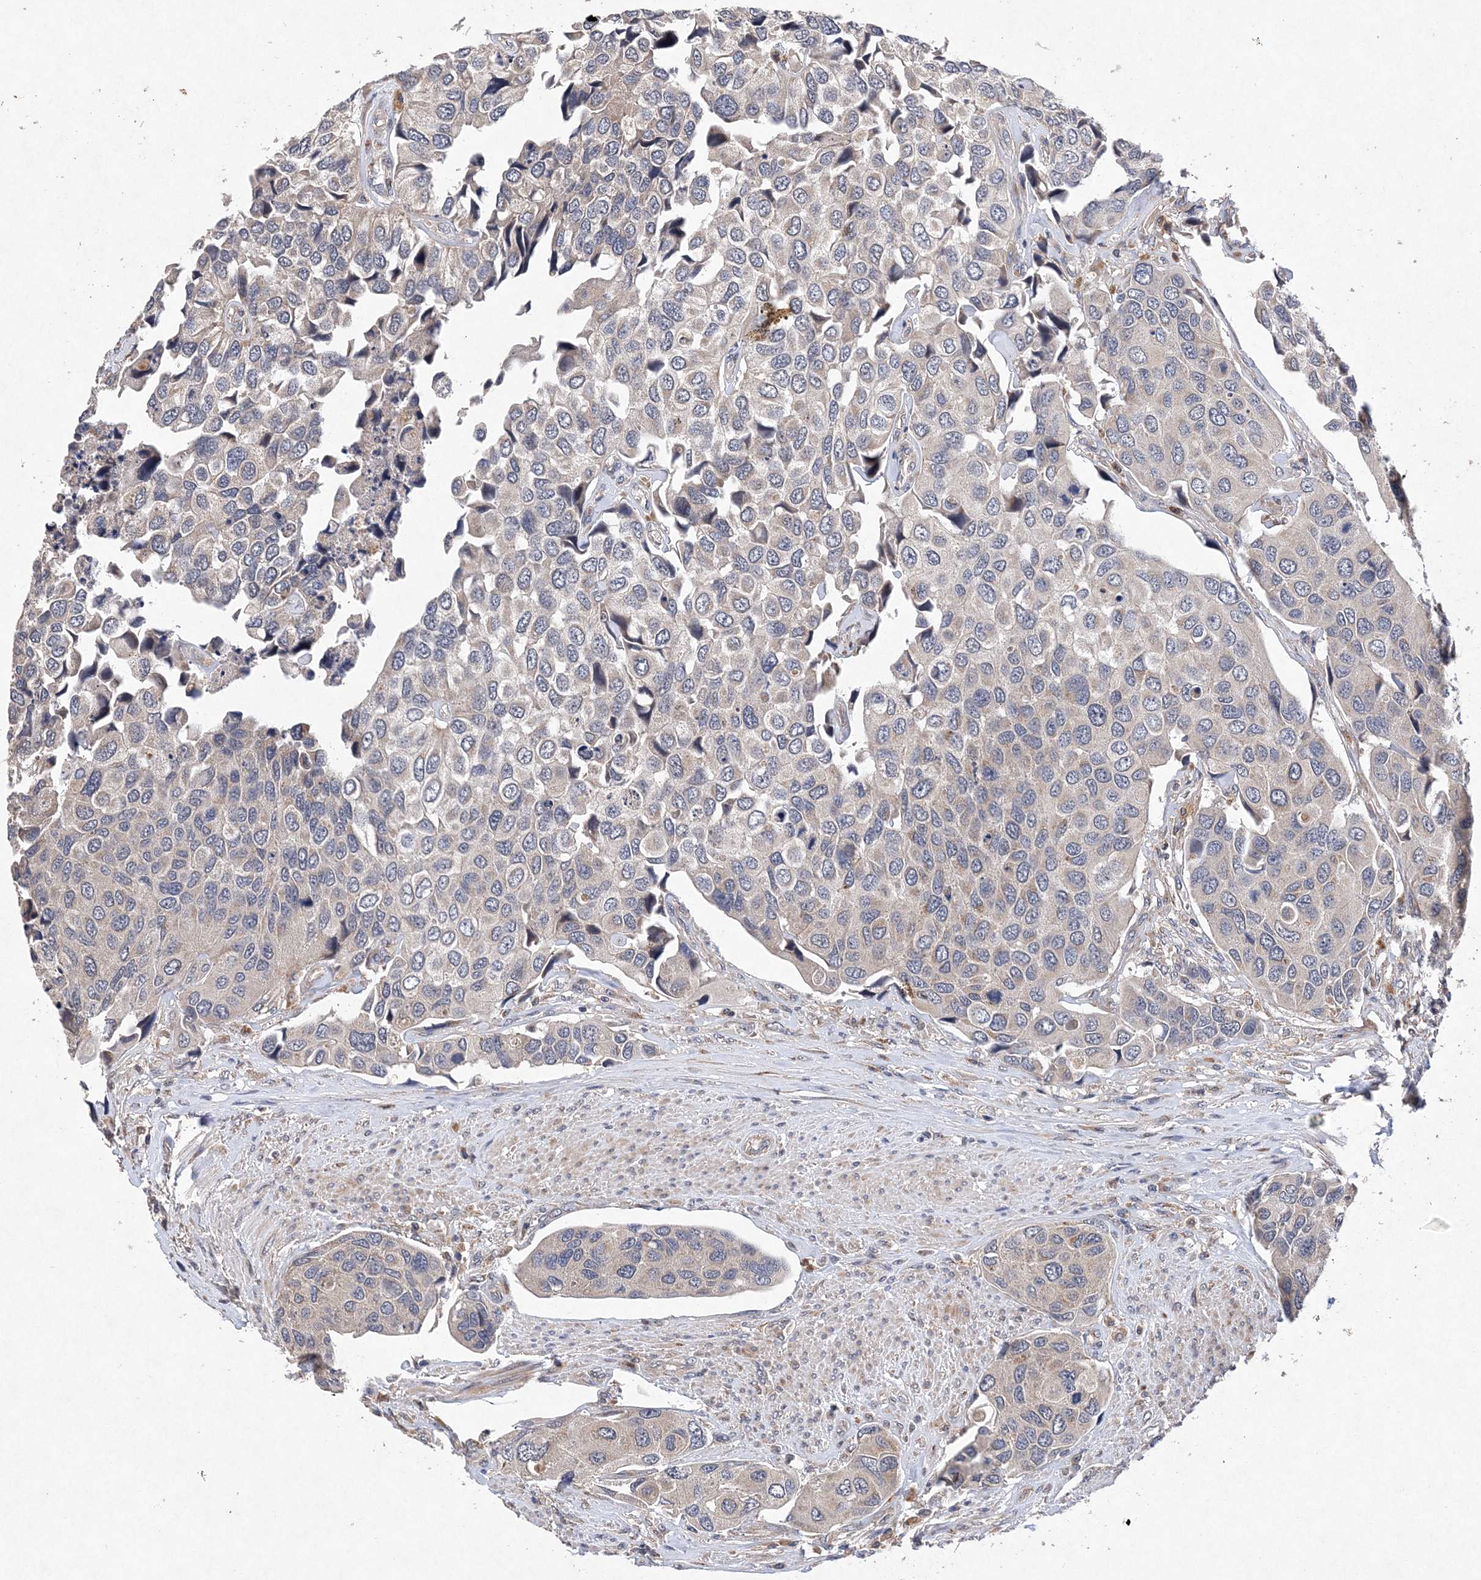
{"staining": {"intensity": "negative", "quantity": "none", "location": "none"}, "tissue": "urothelial cancer", "cell_type": "Tumor cells", "image_type": "cancer", "snomed": [{"axis": "morphology", "description": "Urothelial carcinoma, High grade"}, {"axis": "topography", "description": "Urinary bladder"}], "caption": "The image exhibits no significant positivity in tumor cells of urothelial carcinoma (high-grade).", "gene": "PROSER1", "patient": {"sex": "male", "age": 74}}